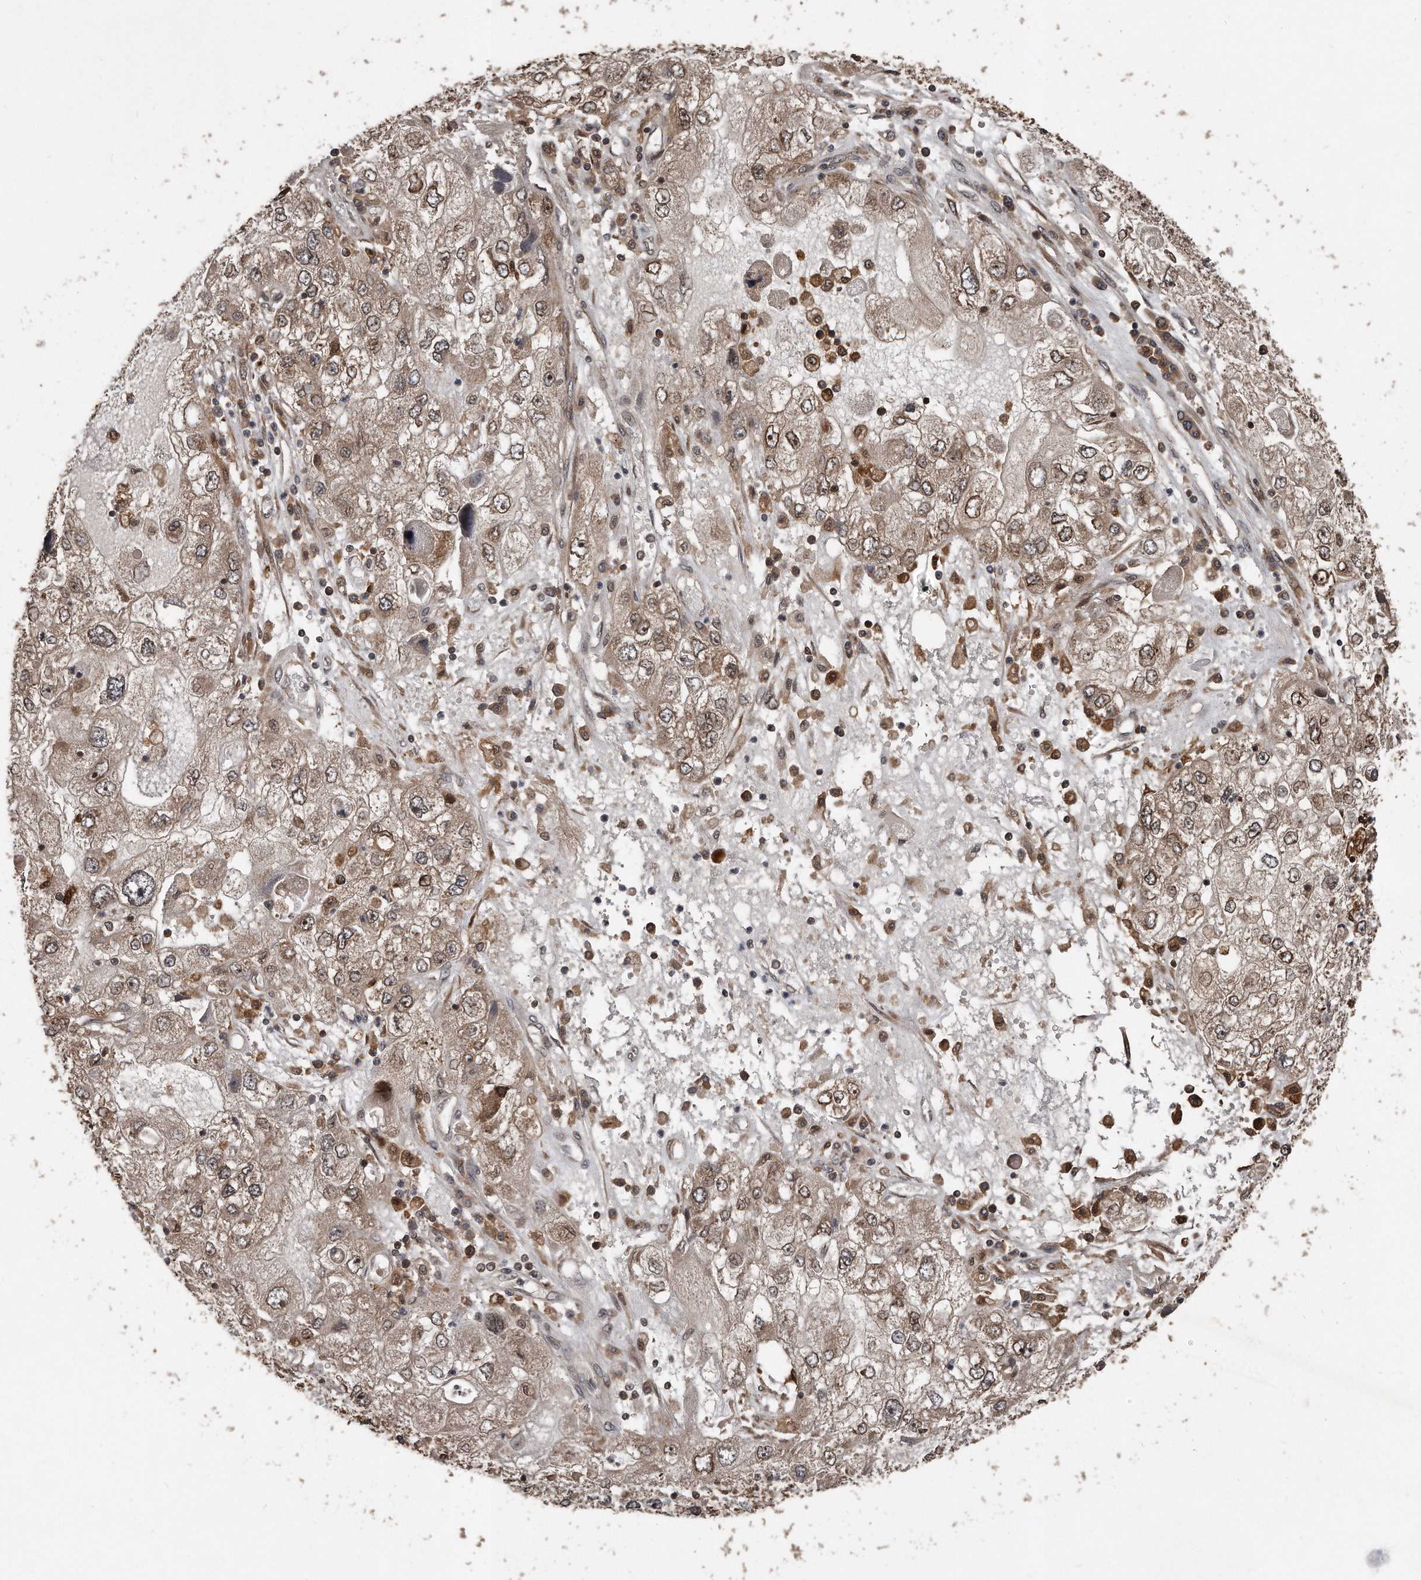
{"staining": {"intensity": "strong", "quantity": "25%-75%", "location": "cytoplasmic/membranous,nuclear"}, "tissue": "endometrial cancer", "cell_type": "Tumor cells", "image_type": "cancer", "snomed": [{"axis": "morphology", "description": "Adenocarcinoma, NOS"}, {"axis": "topography", "description": "Endometrium"}], "caption": "The micrograph displays a brown stain indicating the presence of a protein in the cytoplasmic/membranous and nuclear of tumor cells in endometrial cancer. The staining was performed using DAB (3,3'-diaminobenzidine), with brown indicating positive protein expression. Nuclei are stained blue with hematoxylin.", "gene": "GCH1", "patient": {"sex": "female", "age": 49}}